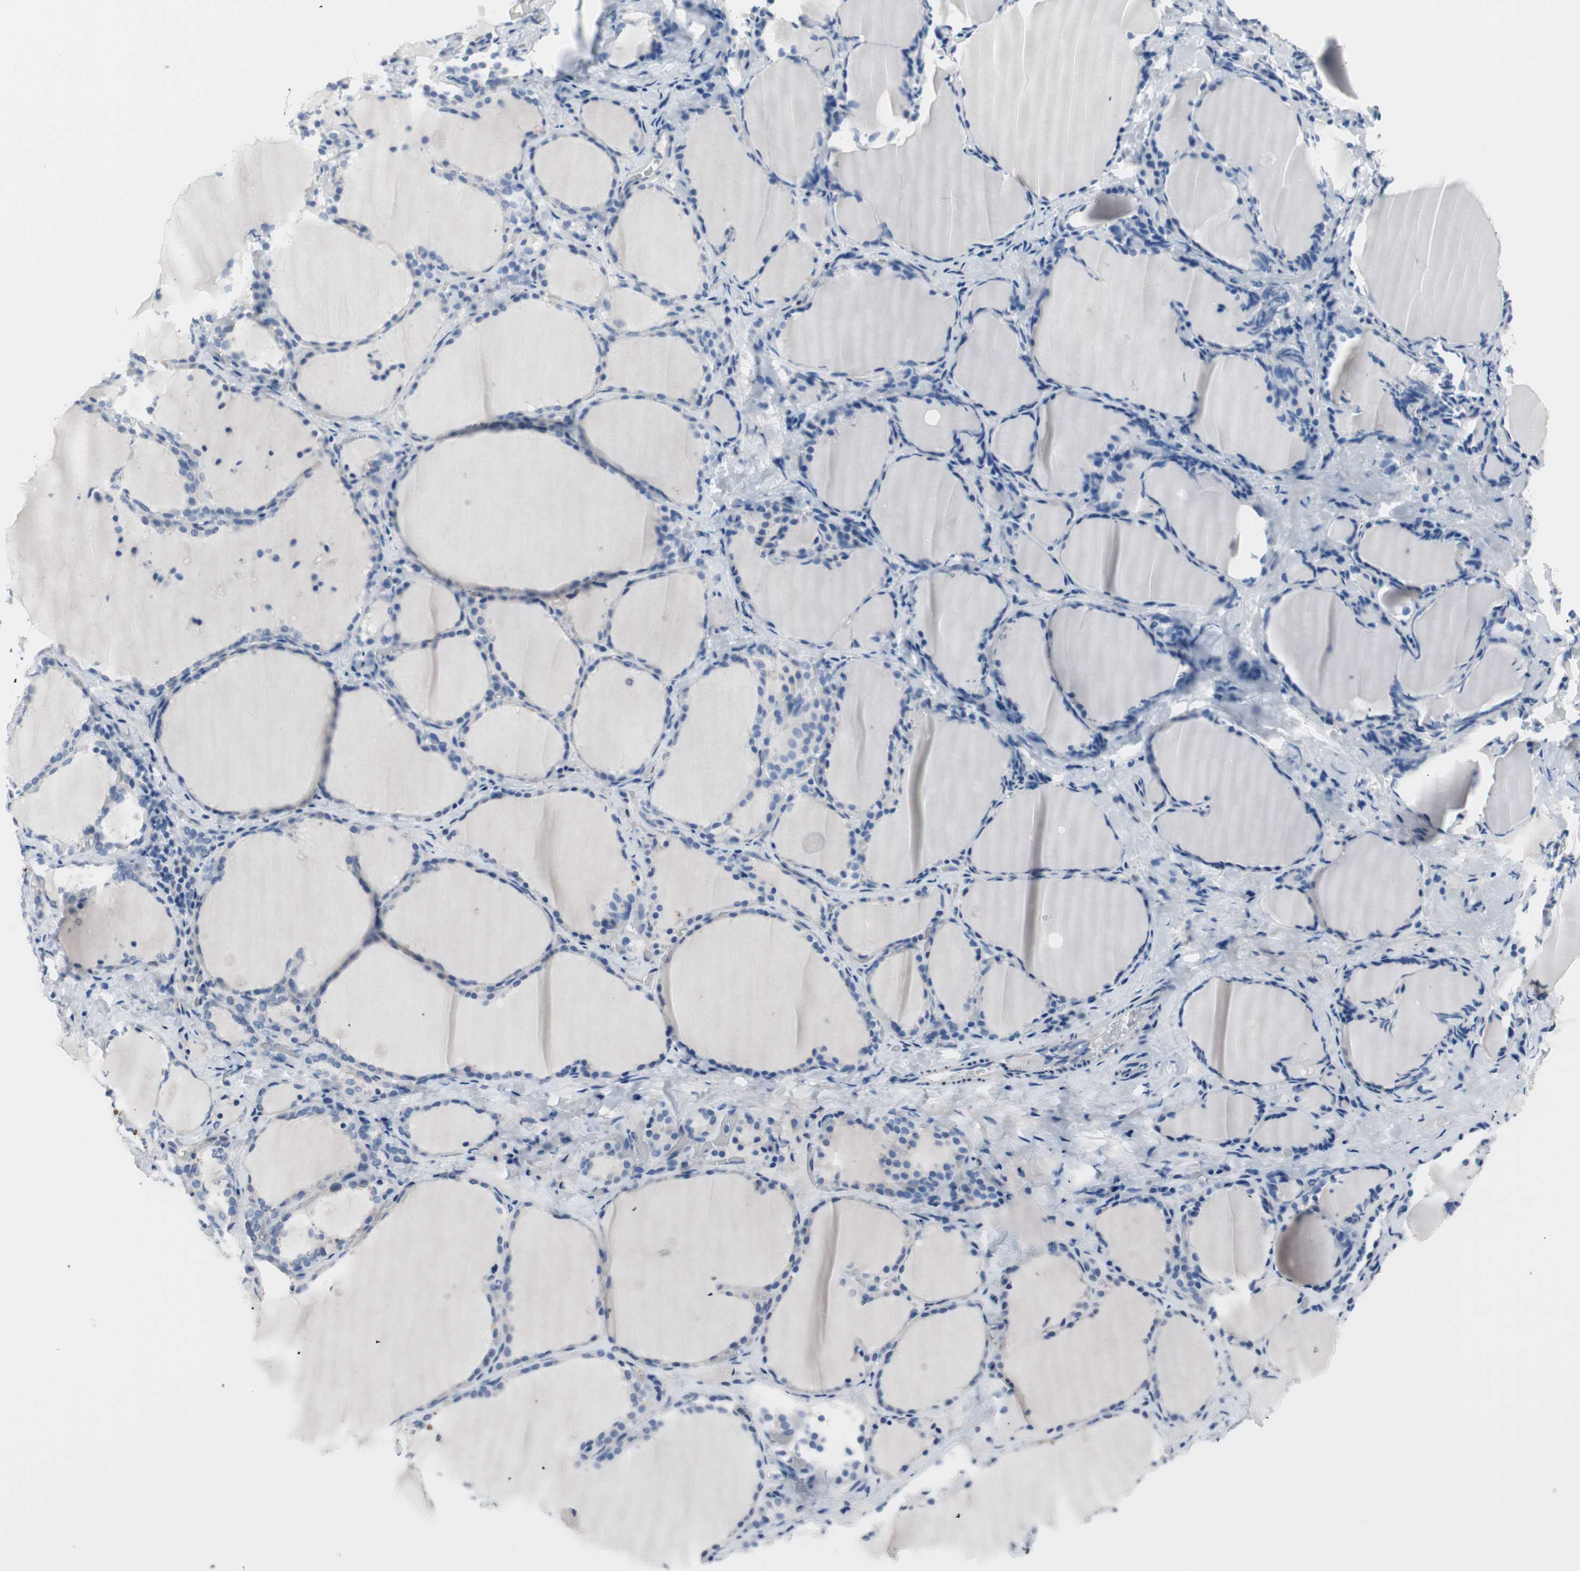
{"staining": {"intensity": "moderate", "quantity": "<25%", "location": "cytoplasmic/membranous"}, "tissue": "thyroid gland", "cell_type": "Glandular cells", "image_type": "normal", "snomed": [{"axis": "morphology", "description": "Normal tissue, NOS"}, {"axis": "morphology", "description": "Papillary adenocarcinoma, NOS"}, {"axis": "topography", "description": "Thyroid gland"}], "caption": "The histopathology image exhibits a brown stain indicating the presence of a protein in the cytoplasmic/membranous of glandular cells in thyroid gland. (Brightfield microscopy of DAB IHC at high magnification).", "gene": "ULBP1", "patient": {"sex": "female", "age": 30}}